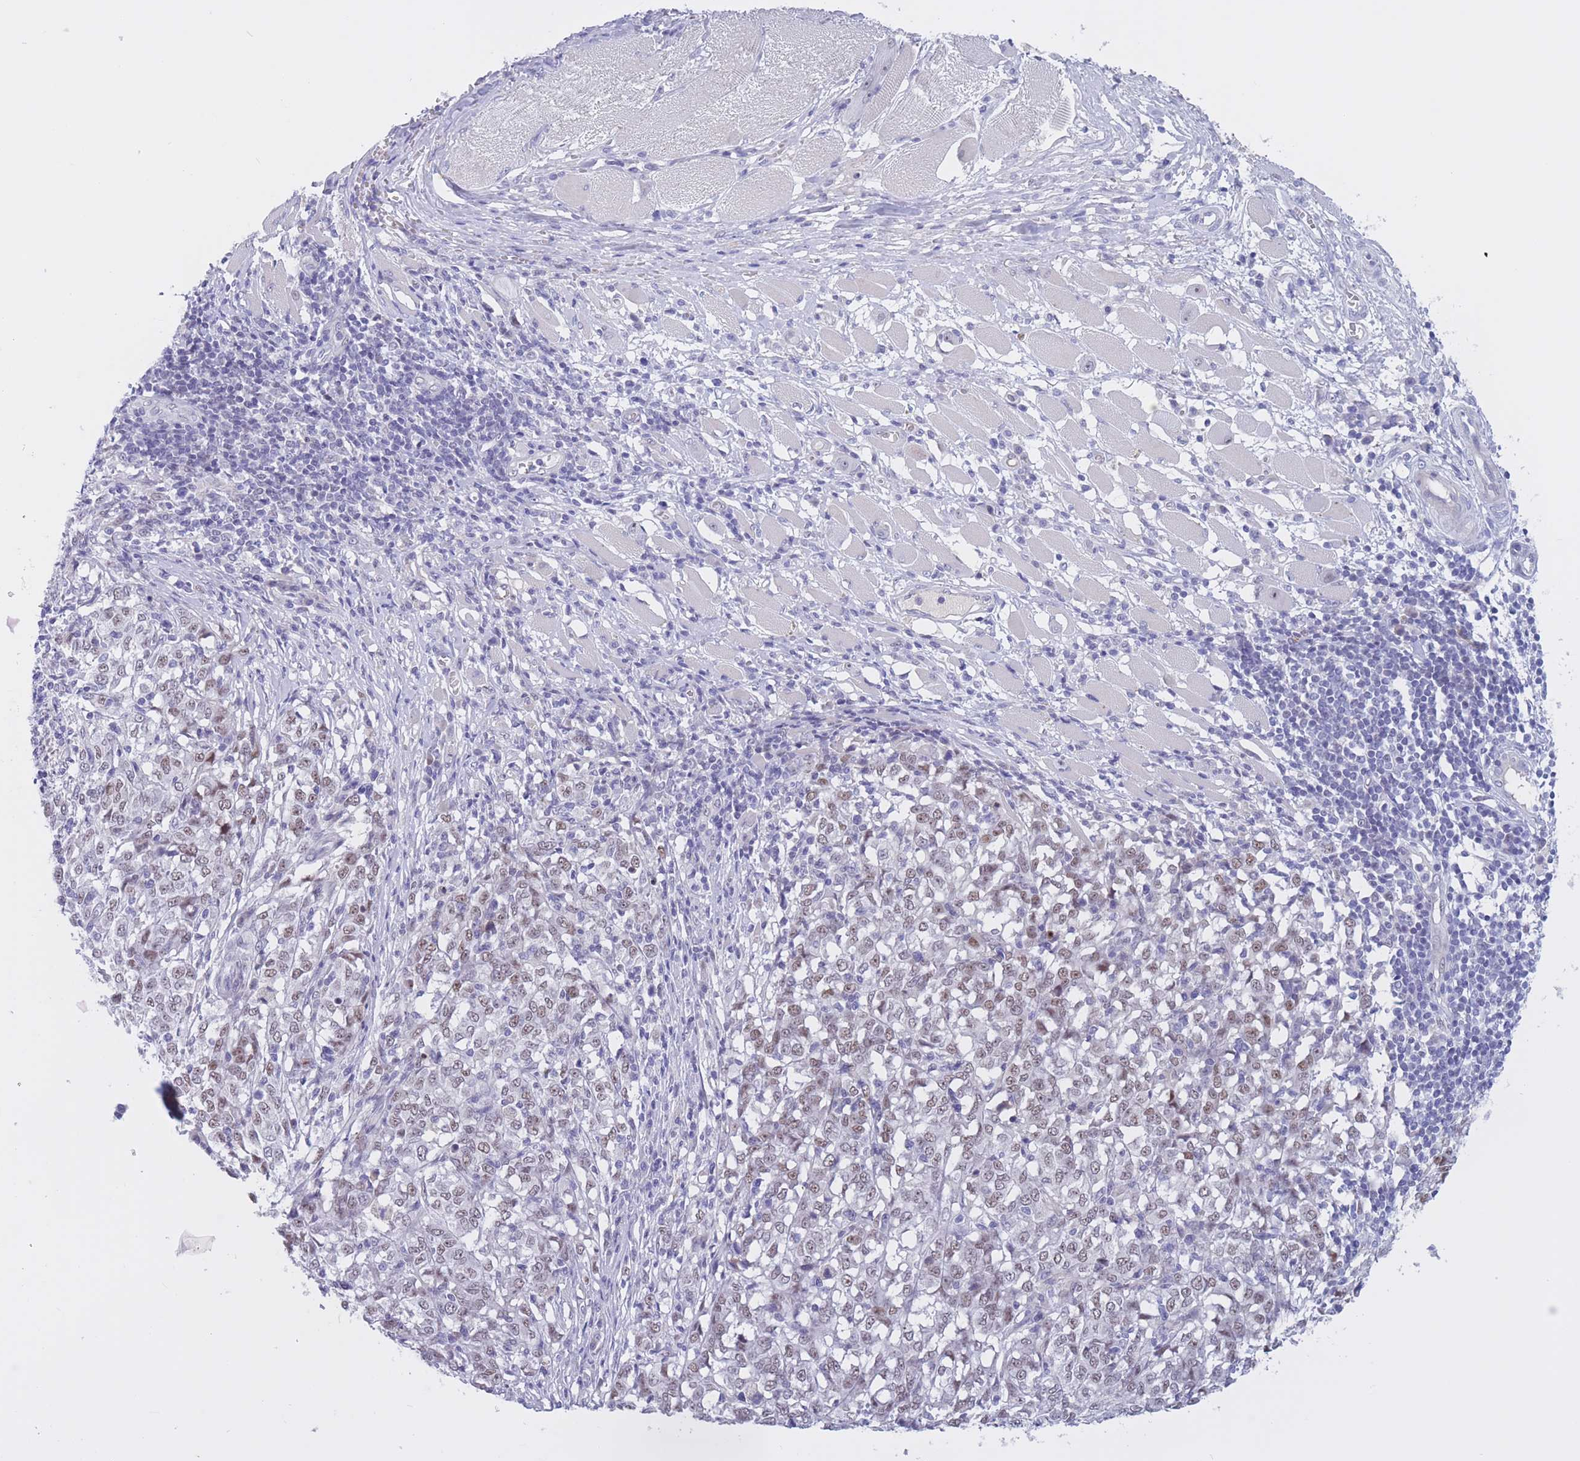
{"staining": {"intensity": "weak", "quantity": "25%-75%", "location": "nuclear"}, "tissue": "melanoma", "cell_type": "Tumor cells", "image_type": "cancer", "snomed": [{"axis": "morphology", "description": "Malignant melanoma, NOS"}, {"axis": "topography", "description": "Skin"}], "caption": "Immunohistochemical staining of melanoma demonstrates weak nuclear protein staining in about 25%-75% of tumor cells.", "gene": "BOP1", "patient": {"sex": "female", "age": 72}}